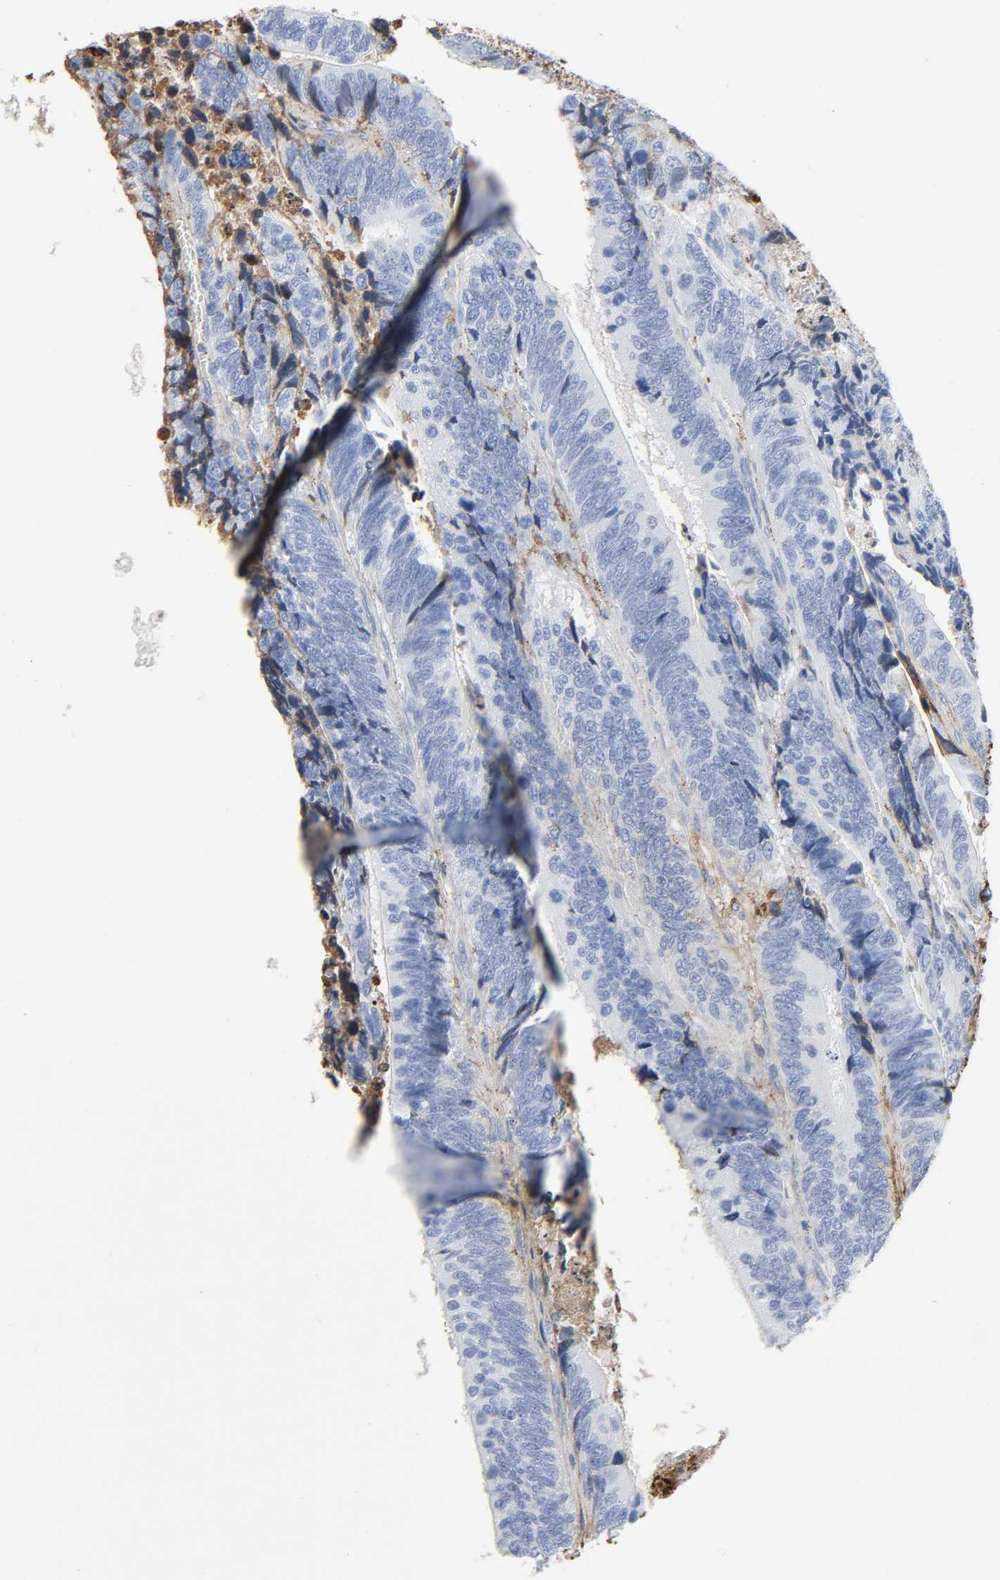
{"staining": {"intensity": "weak", "quantity": "25%-75%", "location": "cytoplasmic/membranous"}, "tissue": "colorectal cancer", "cell_type": "Tumor cells", "image_type": "cancer", "snomed": [{"axis": "morphology", "description": "Adenocarcinoma, NOS"}, {"axis": "topography", "description": "Colon"}], "caption": "The immunohistochemical stain highlights weak cytoplasmic/membranous positivity in tumor cells of colorectal adenocarcinoma tissue.", "gene": "C3", "patient": {"sex": "male", "age": 72}}